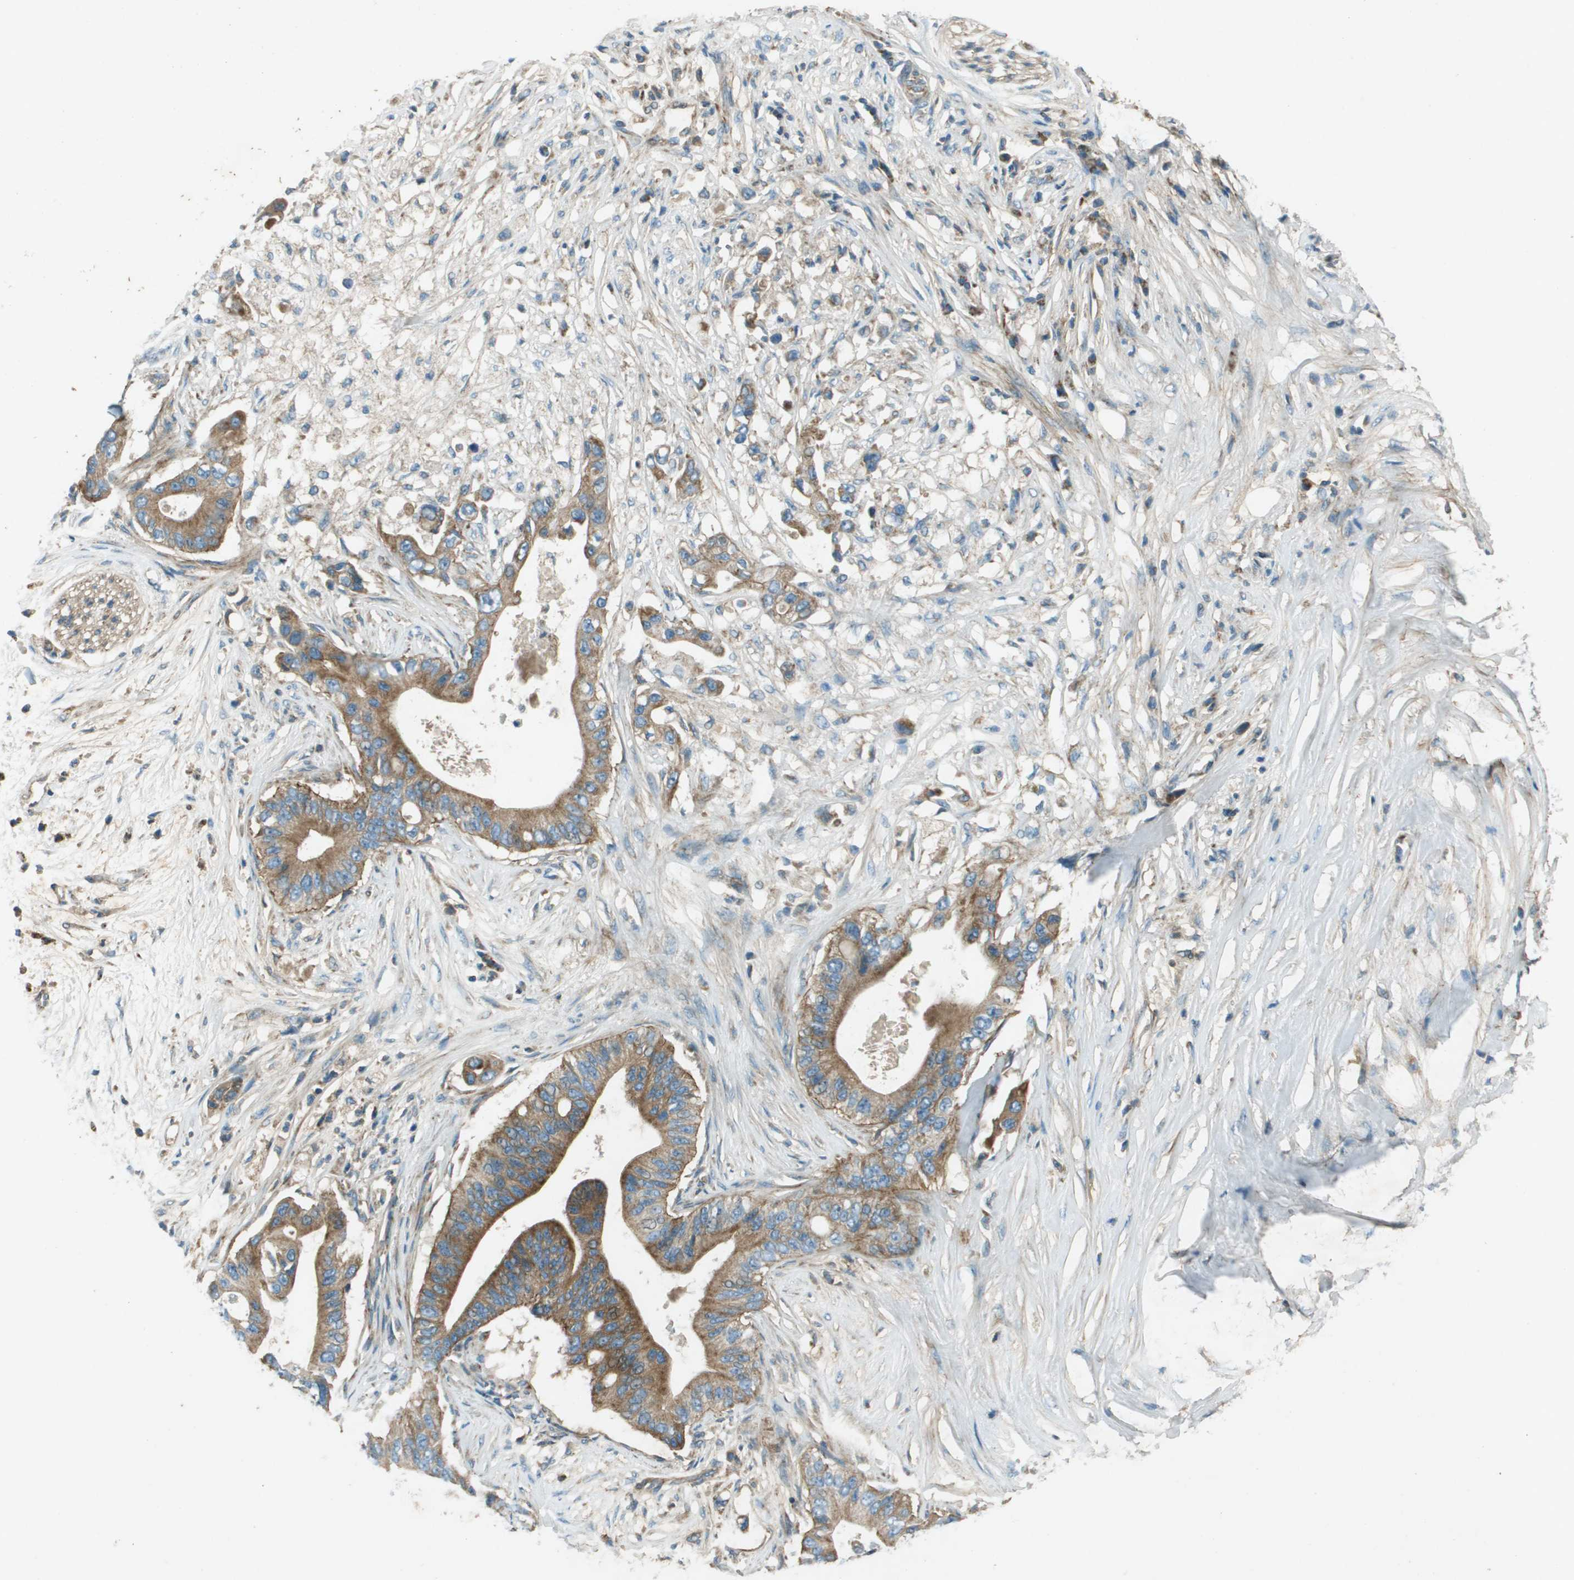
{"staining": {"intensity": "moderate", "quantity": ">75%", "location": "cytoplasmic/membranous"}, "tissue": "pancreatic cancer", "cell_type": "Tumor cells", "image_type": "cancer", "snomed": [{"axis": "morphology", "description": "Adenocarcinoma, NOS"}, {"axis": "topography", "description": "Pancreas"}], "caption": "Tumor cells reveal moderate cytoplasmic/membranous expression in approximately >75% of cells in pancreatic adenocarcinoma.", "gene": "MIGA1", "patient": {"sex": "male", "age": 77}}